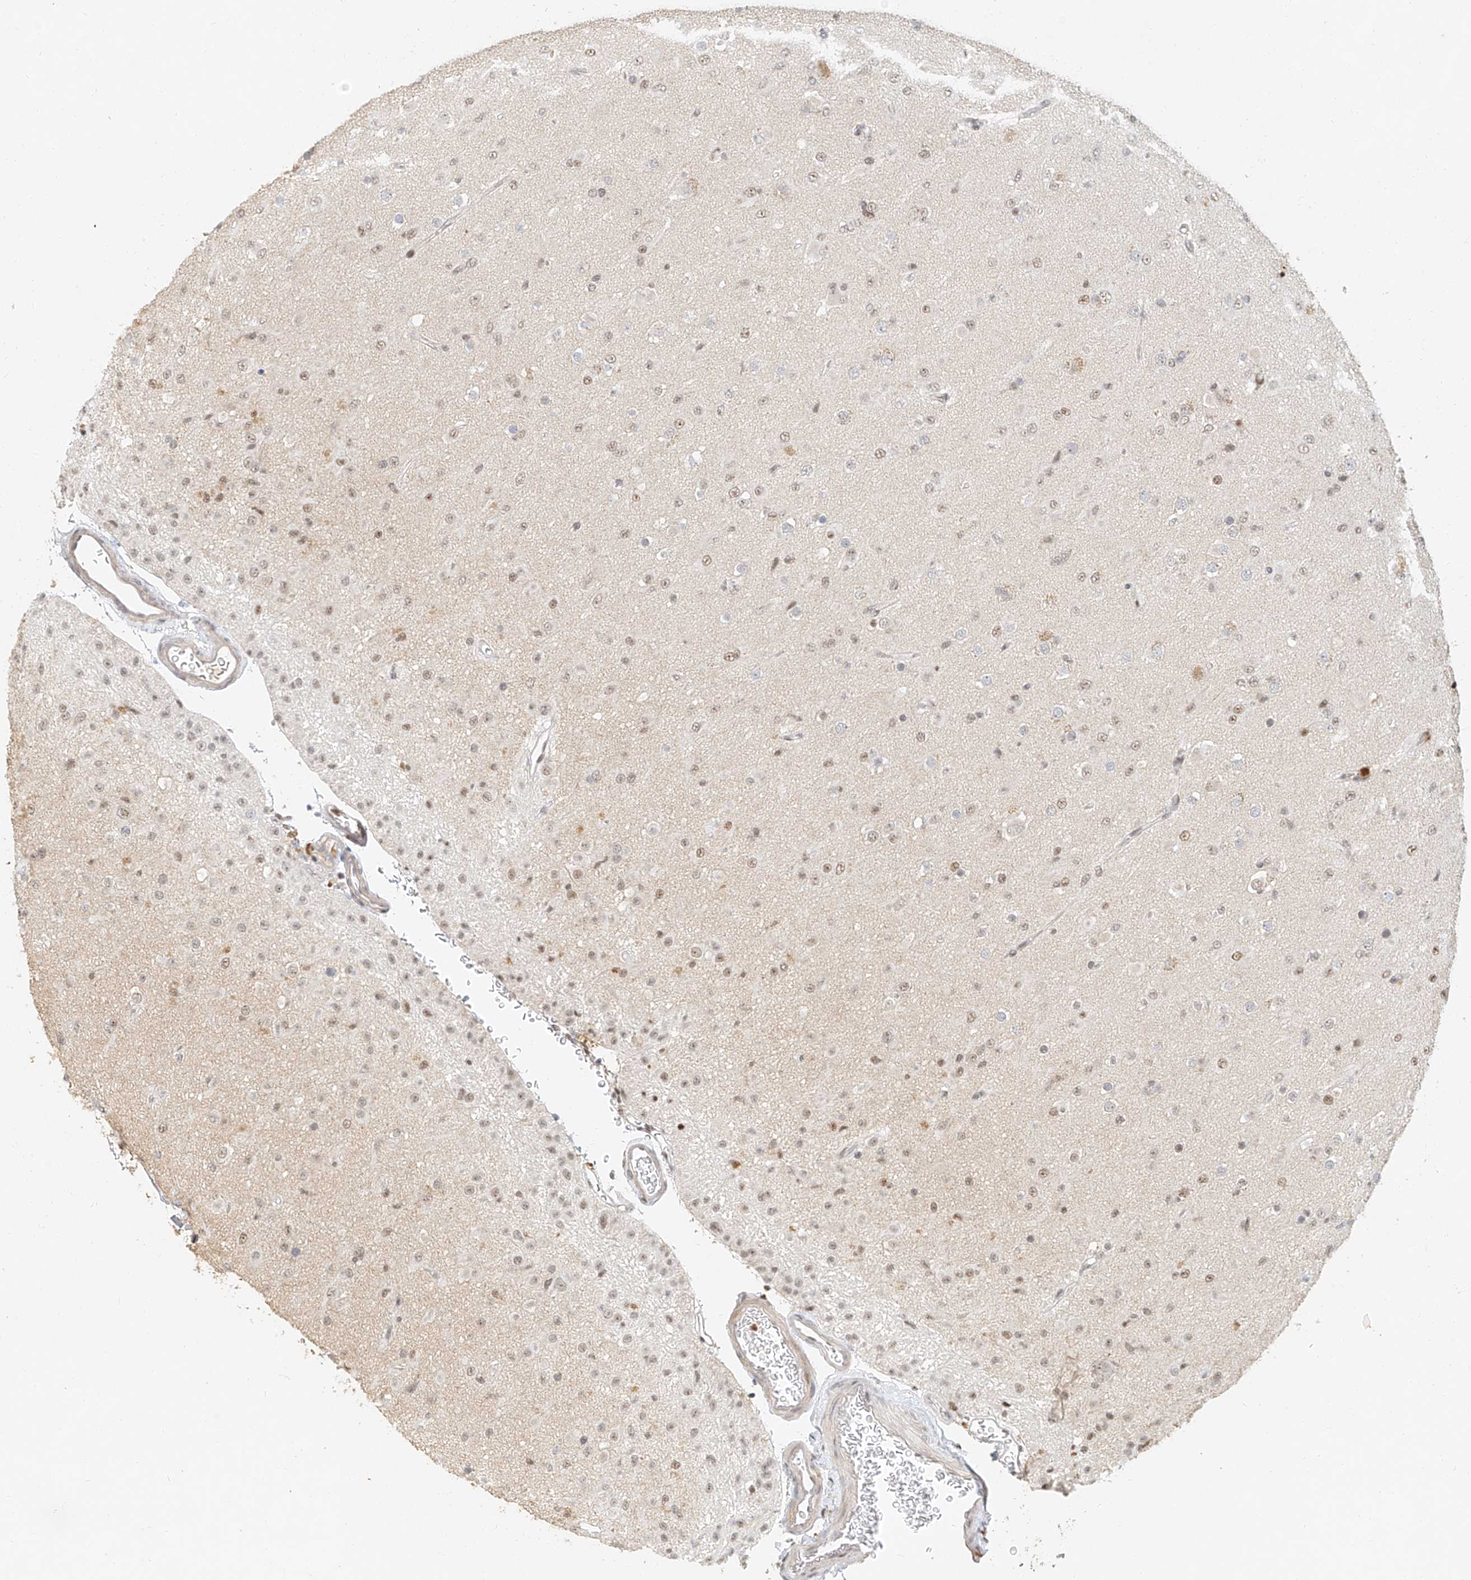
{"staining": {"intensity": "moderate", "quantity": "25%-75%", "location": "nuclear"}, "tissue": "glioma", "cell_type": "Tumor cells", "image_type": "cancer", "snomed": [{"axis": "morphology", "description": "Glioma, malignant, Low grade"}, {"axis": "topography", "description": "Brain"}], "caption": "Protein expression analysis of malignant glioma (low-grade) displays moderate nuclear expression in about 25%-75% of tumor cells. Nuclei are stained in blue.", "gene": "CXorf58", "patient": {"sex": "male", "age": 65}}